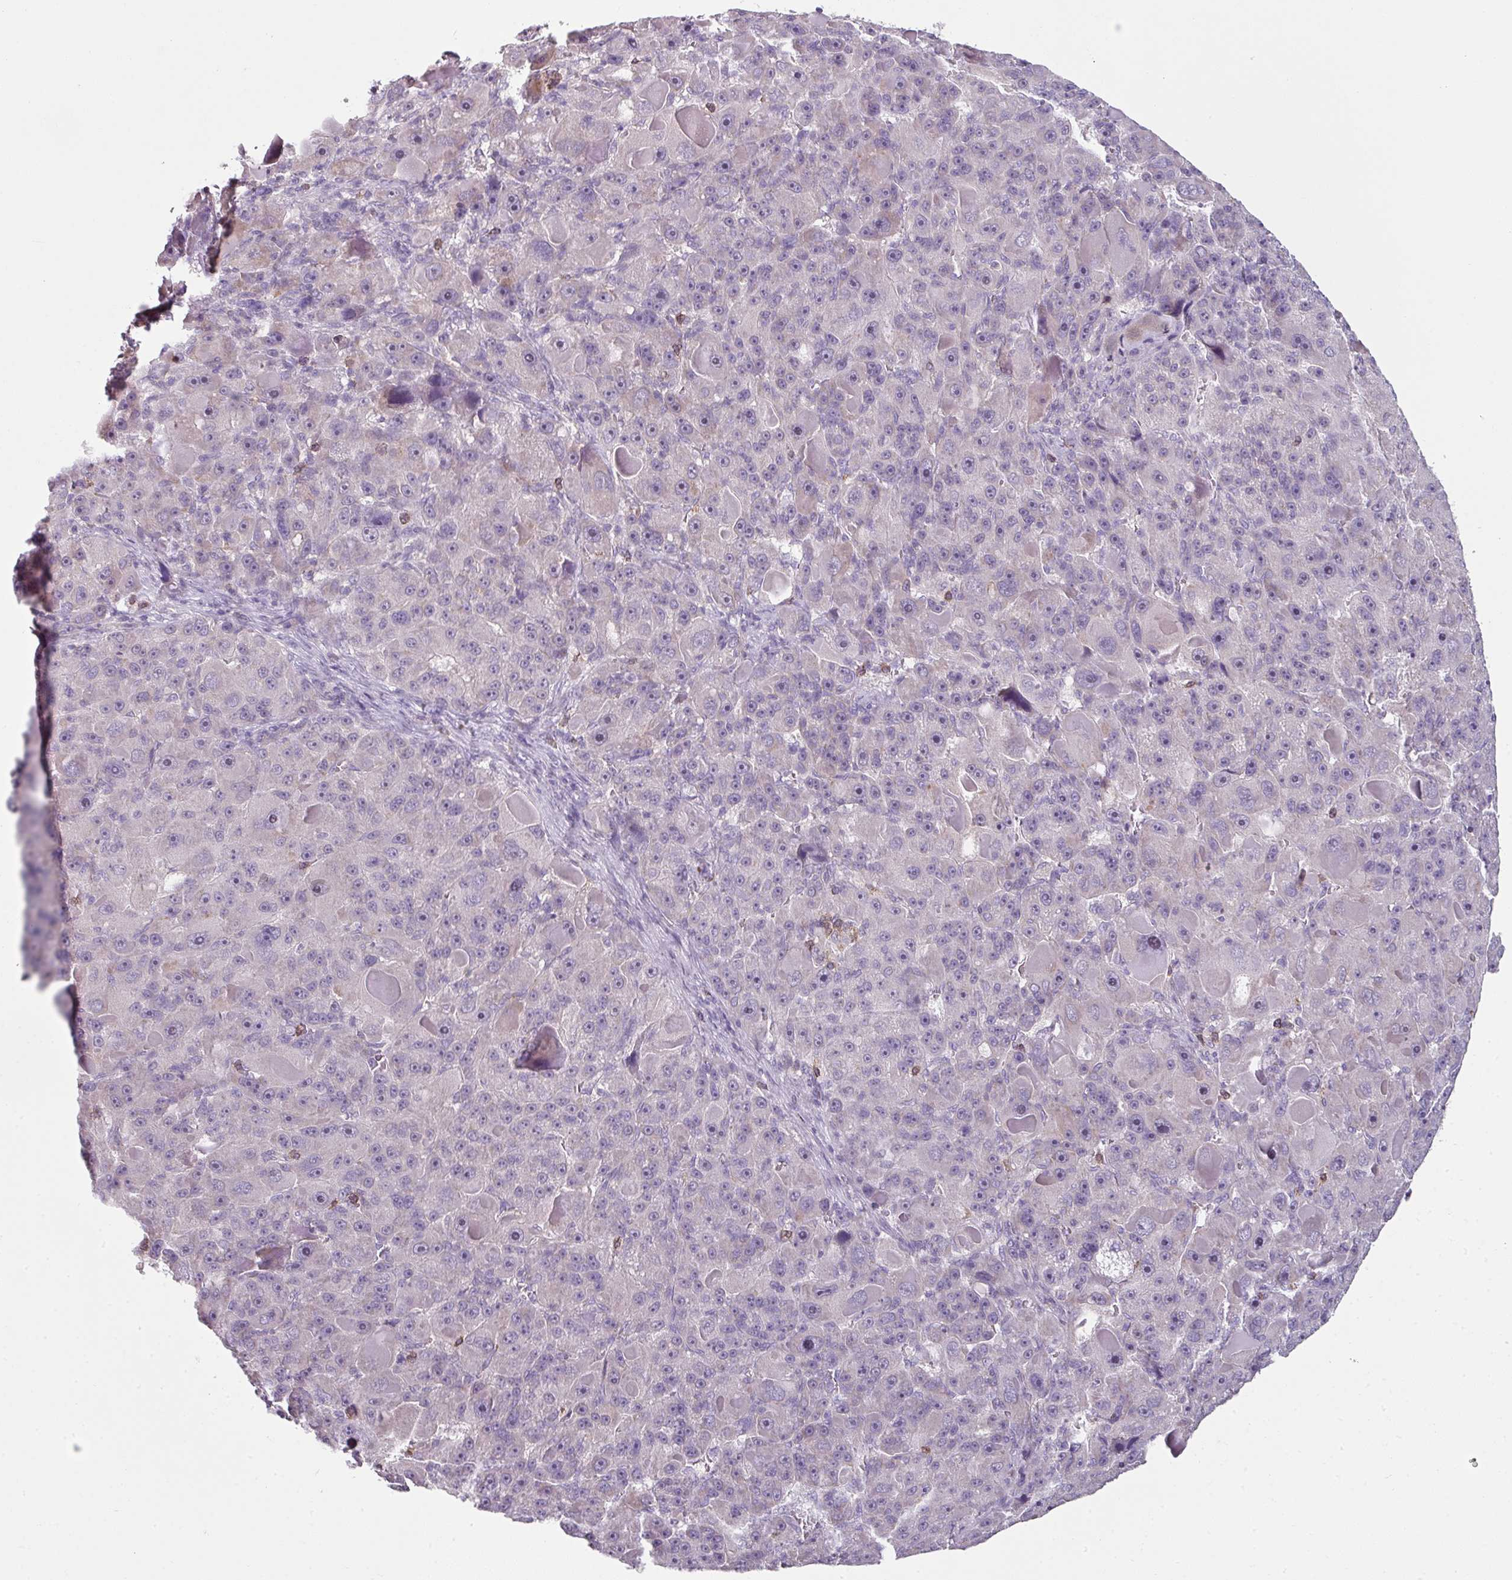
{"staining": {"intensity": "negative", "quantity": "none", "location": "none"}, "tissue": "liver cancer", "cell_type": "Tumor cells", "image_type": "cancer", "snomed": [{"axis": "morphology", "description": "Carcinoma, Hepatocellular, NOS"}, {"axis": "topography", "description": "Liver"}], "caption": "DAB (3,3'-diaminobenzidine) immunohistochemical staining of hepatocellular carcinoma (liver) reveals no significant staining in tumor cells.", "gene": "FHAD1", "patient": {"sex": "male", "age": 76}}